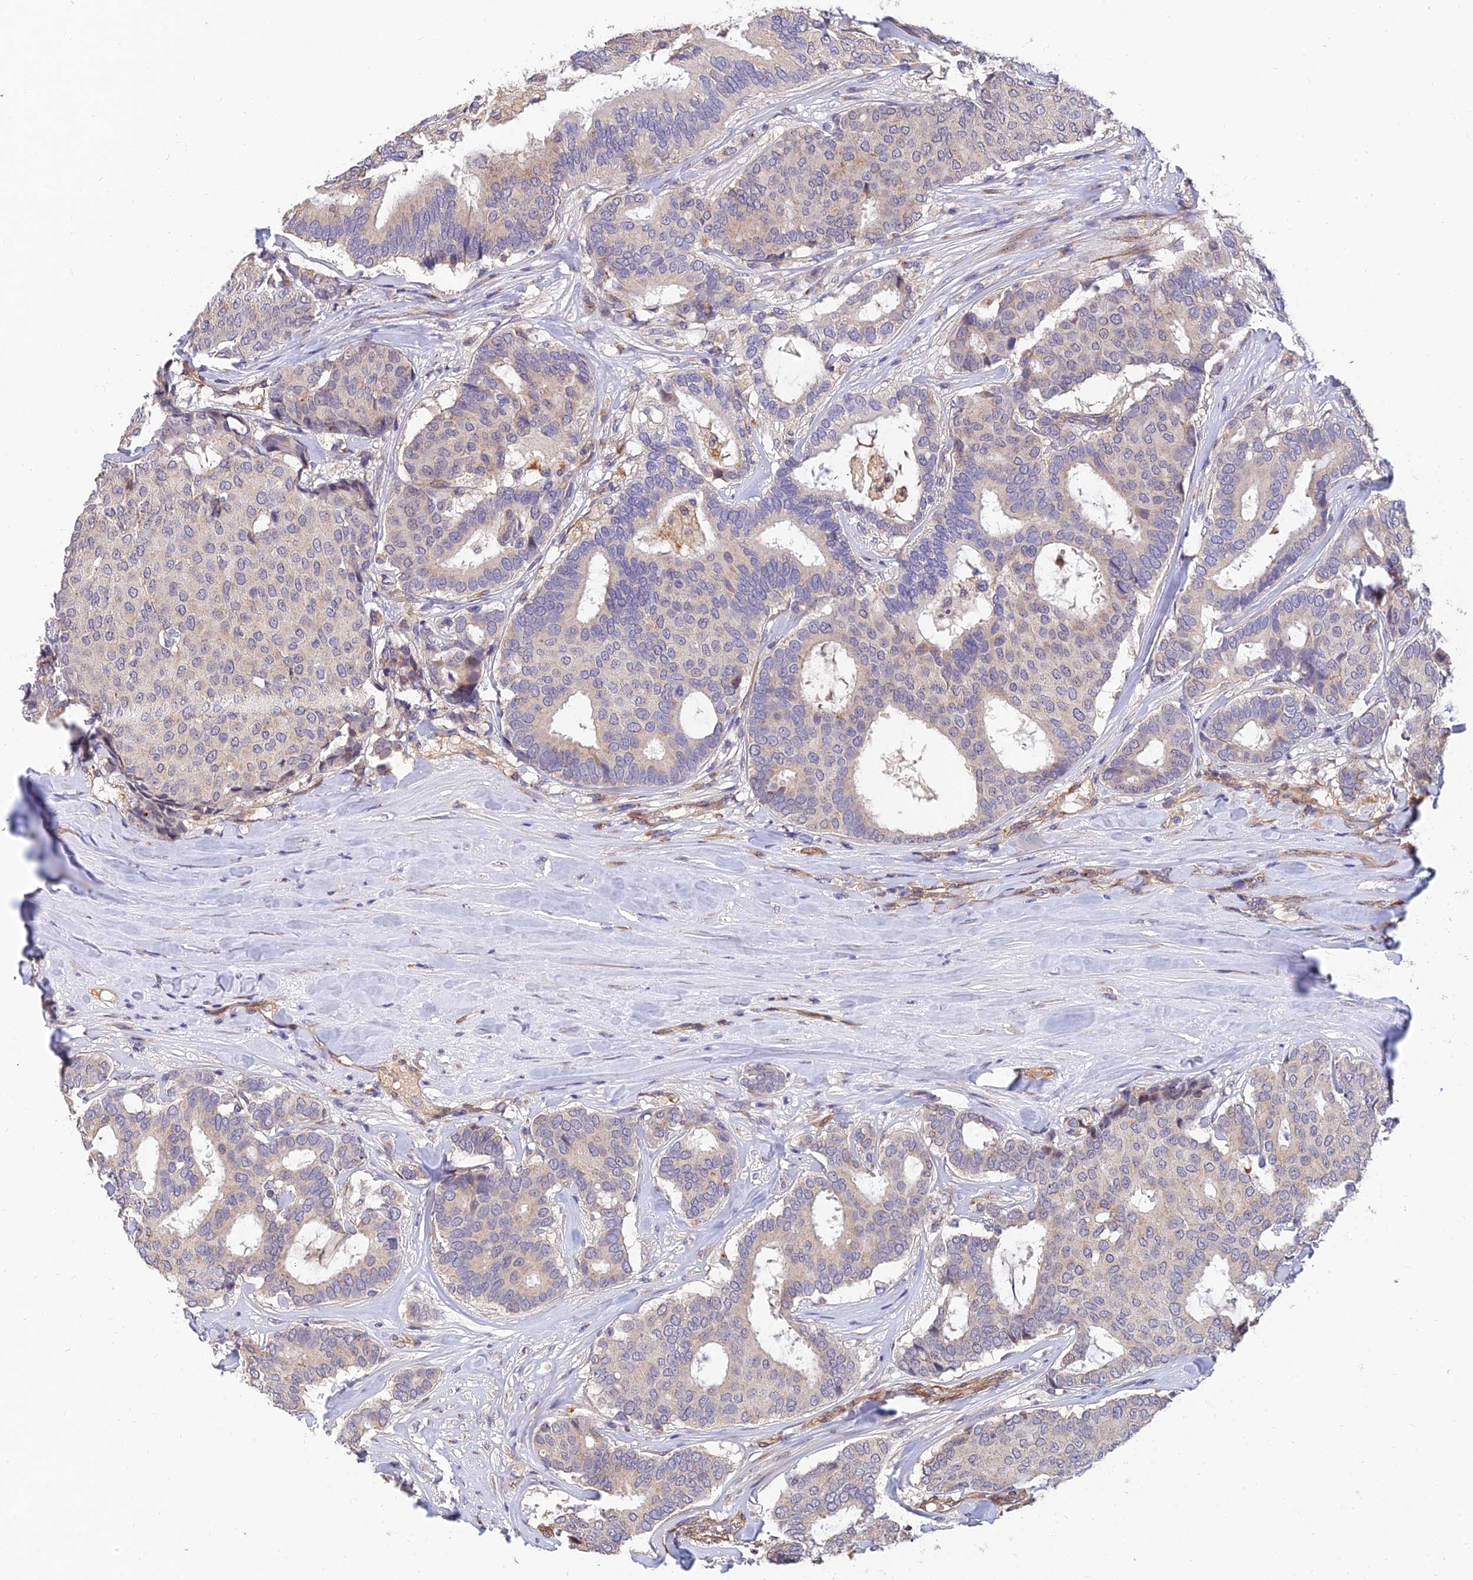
{"staining": {"intensity": "negative", "quantity": "none", "location": "none"}, "tissue": "breast cancer", "cell_type": "Tumor cells", "image_type": "cancer", "snomed": [{"axis": "morphology", "description": "Duct carcinoma"}, {"axis": "topography", "description": "Breast"}], "caption": "Tumor cells show no significant protein staining in breast invasive ductal carcinoma.", "gene": "MRPL35", "patient": {"sex": "female", "age": 75}}